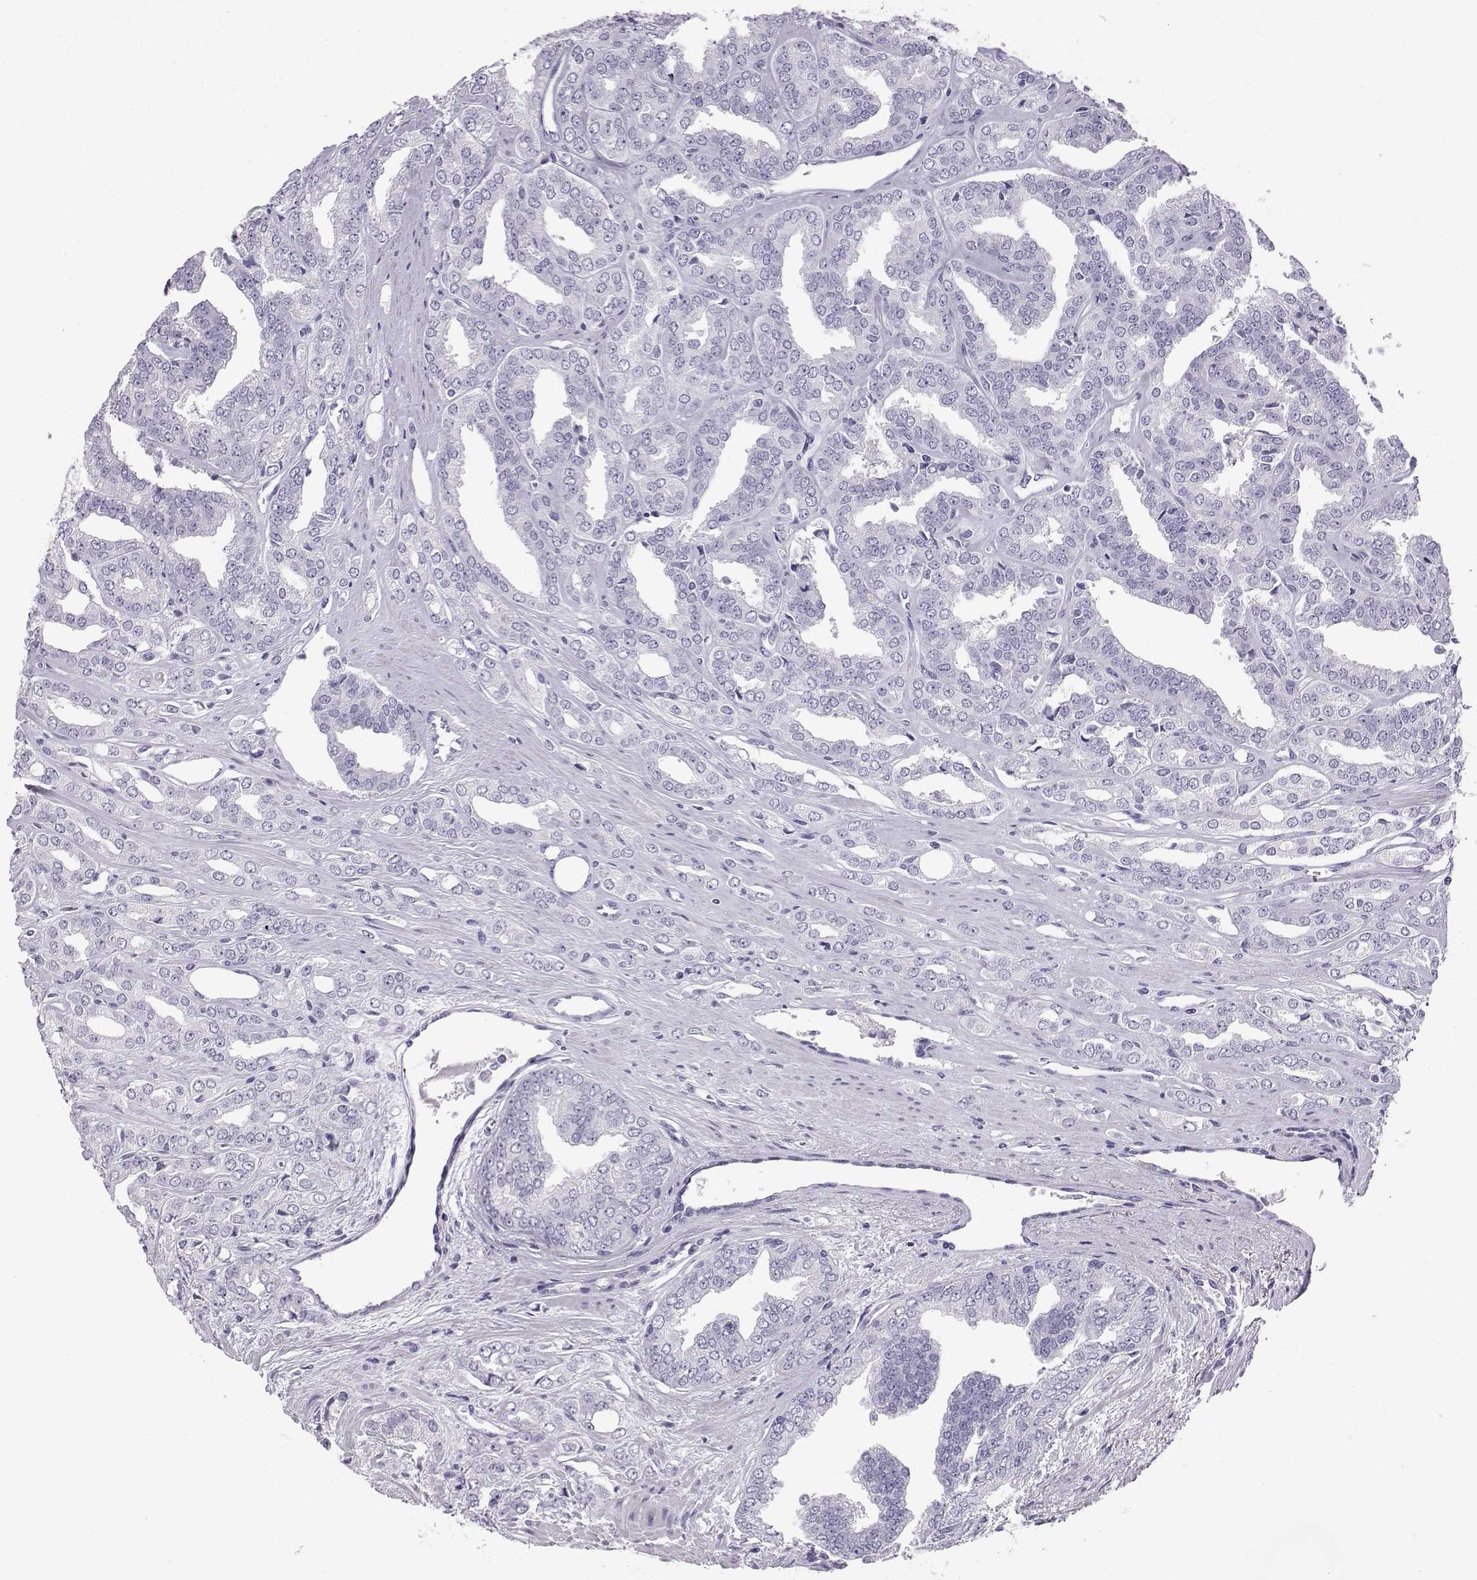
{"staining": {"intensity": "negative", "quantity": "none", "location": "none"}, "tissue": "prostate cancer", "cell_type": "Tumor cells", "image_type": "cancer", "snomed": [{"axis": "morphology", "description": "Adenocarcinoma, NOS"}, {"axis": "morphology", "description": "Adenocarcinoma, High grade"}, {"axis": "topography", "description": "Prostate"}], "caption": "This photomicrograph is of adenocarcinoma (prostate) stained with immunohistochemistry (IHC) to label a protein in brown with the nuclei are counter-stained blue. There is no expression in tumor cells.", "gene": "NEFL", "patient": {"sex": "male", "age": 70}}